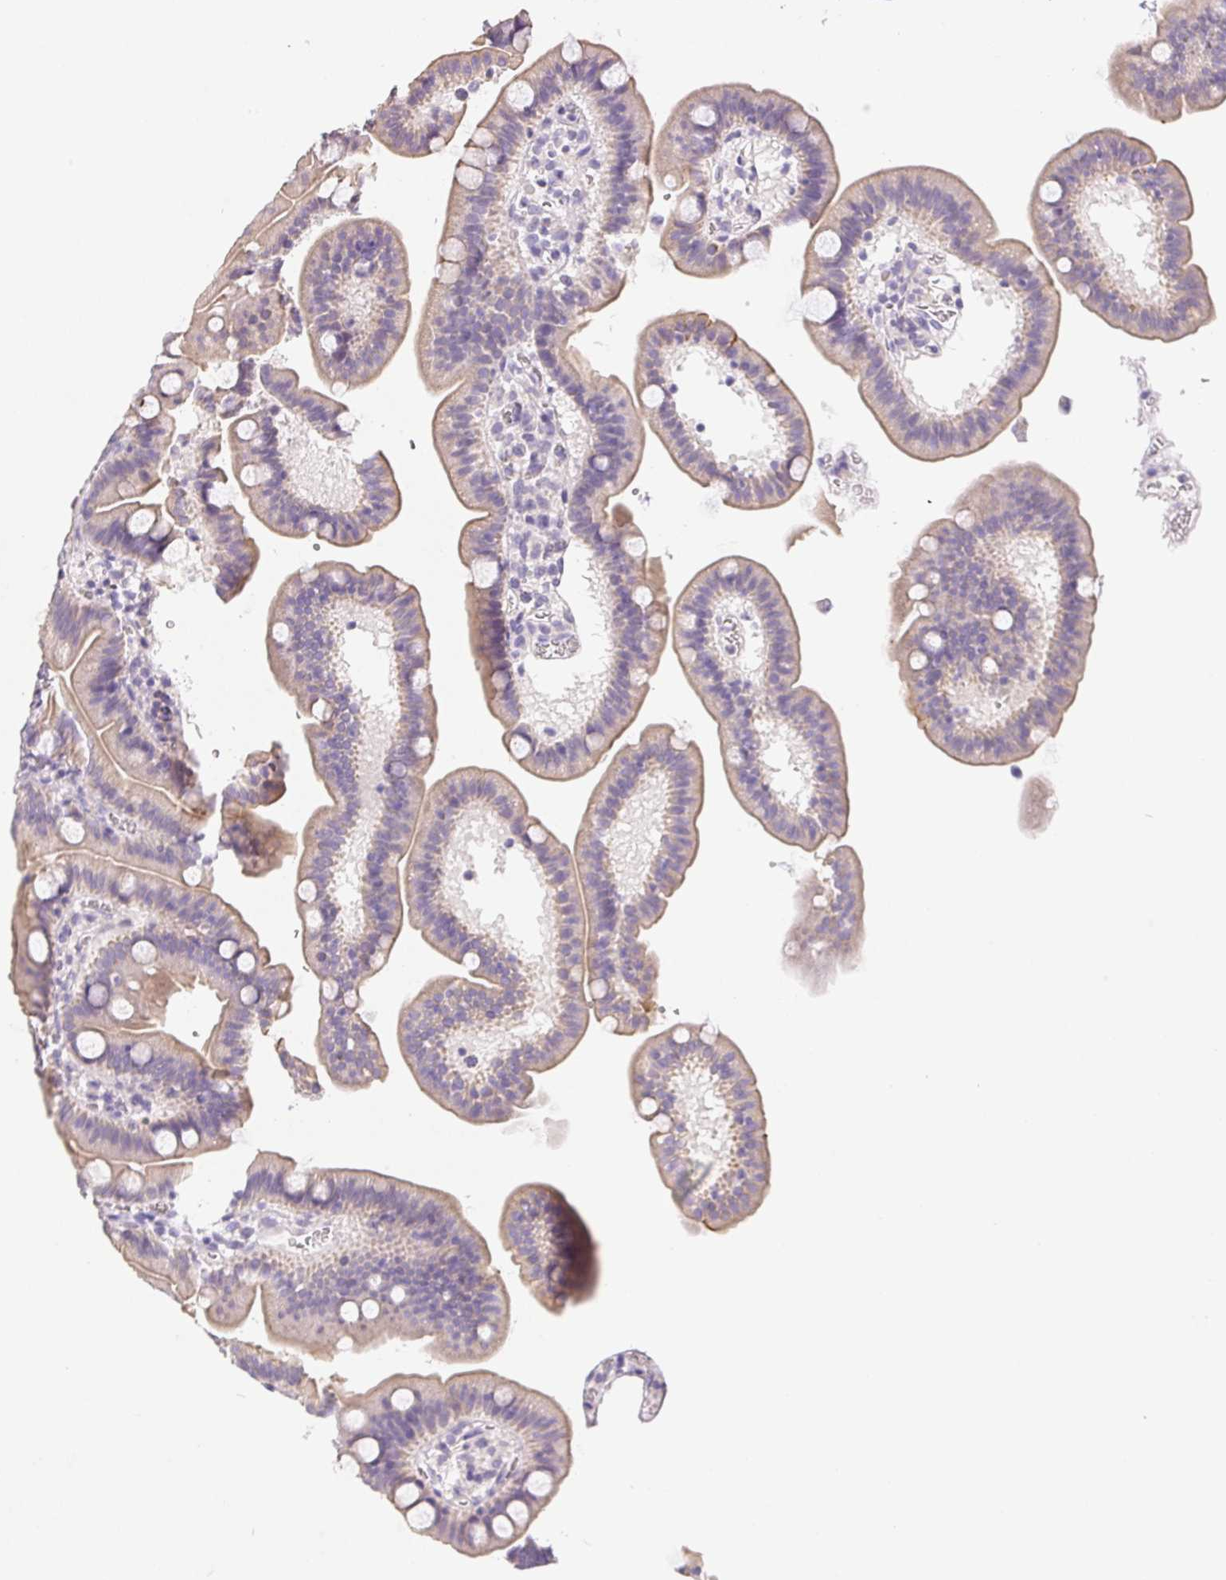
{"staining": {"intensity": "weak", "quantity": "25%-75%", "location": "cytoplasmic/membranous"}, "tissue": "duodenum", "cell_type": "Glandular cells", "image_type": "normal", "snomed": [{"axis": "morphology", "description": "Normal tissue, NOS"}, {"axis": "topography", "description": "Pancreas"}, {"axis": "topography", "description": "Duodenum"}], "caption": "This photomicrograph shows immunohistochemistry (IHC) staining of unremarkable human duodenum, with low weak cytoplasmic/membranous staining in about 25%-75% of glandular cells.", "gene": "SLC17A7", "patient": {"sex": "male", "age": 59}}